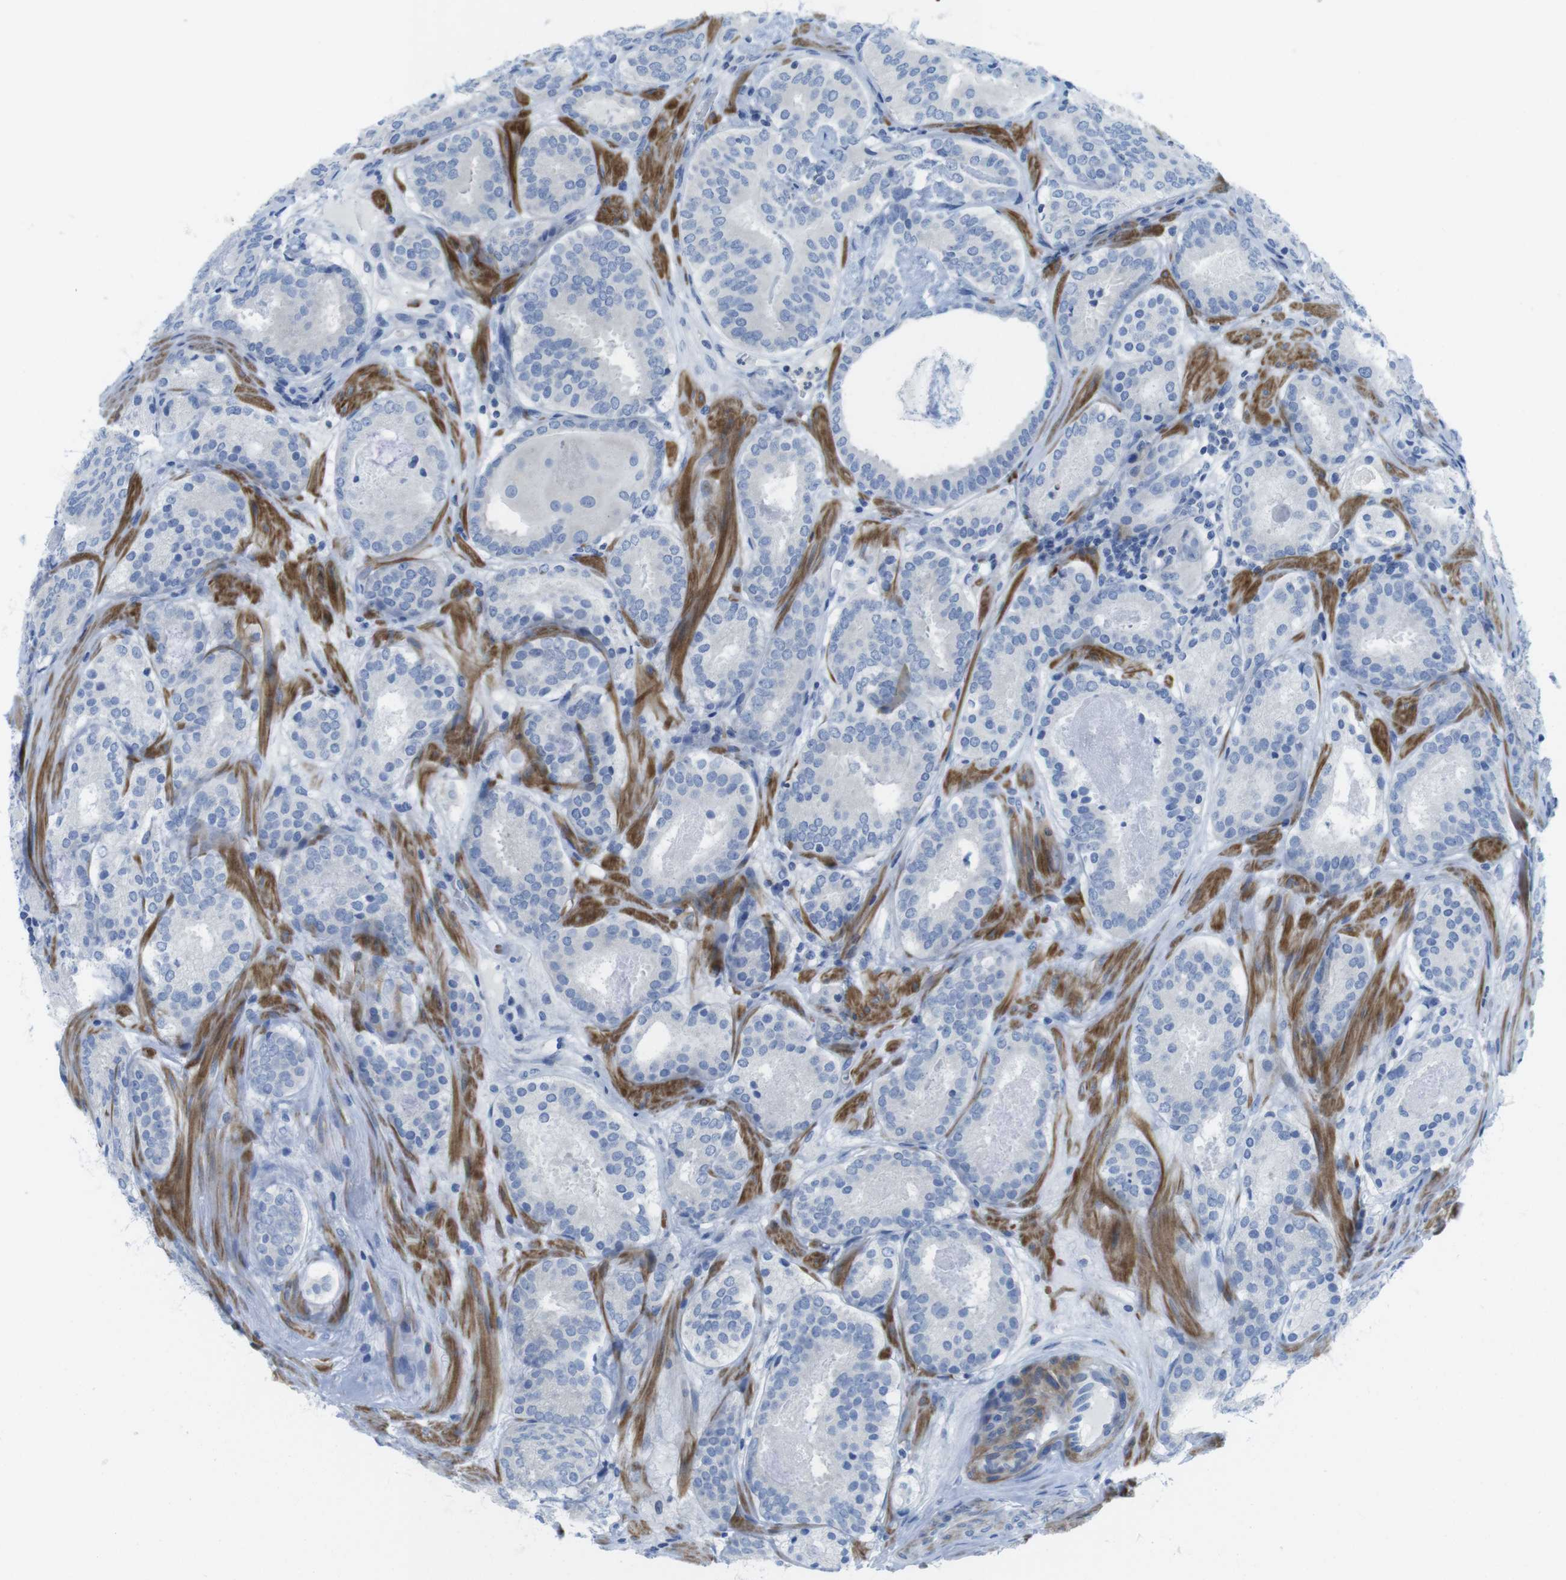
{"staining": {"intensity": "negative", "quantity": "none", "location": "none"}, "tissue": "prostate cancer", "cell_type": "Tumor cells", "image_type": "cancer", "snomed": [{"axis": "morphology", "description": "Adenocarcinoma, Low grade"}, {"axis": "topography", "description": "Prostate"}], "caption": "The micrograph displays no staining of tumor cells in prostate adenocarcinoma (low-grade).", "gene": "ASIC5", "patient": {"sex": "male", "age": 69}}